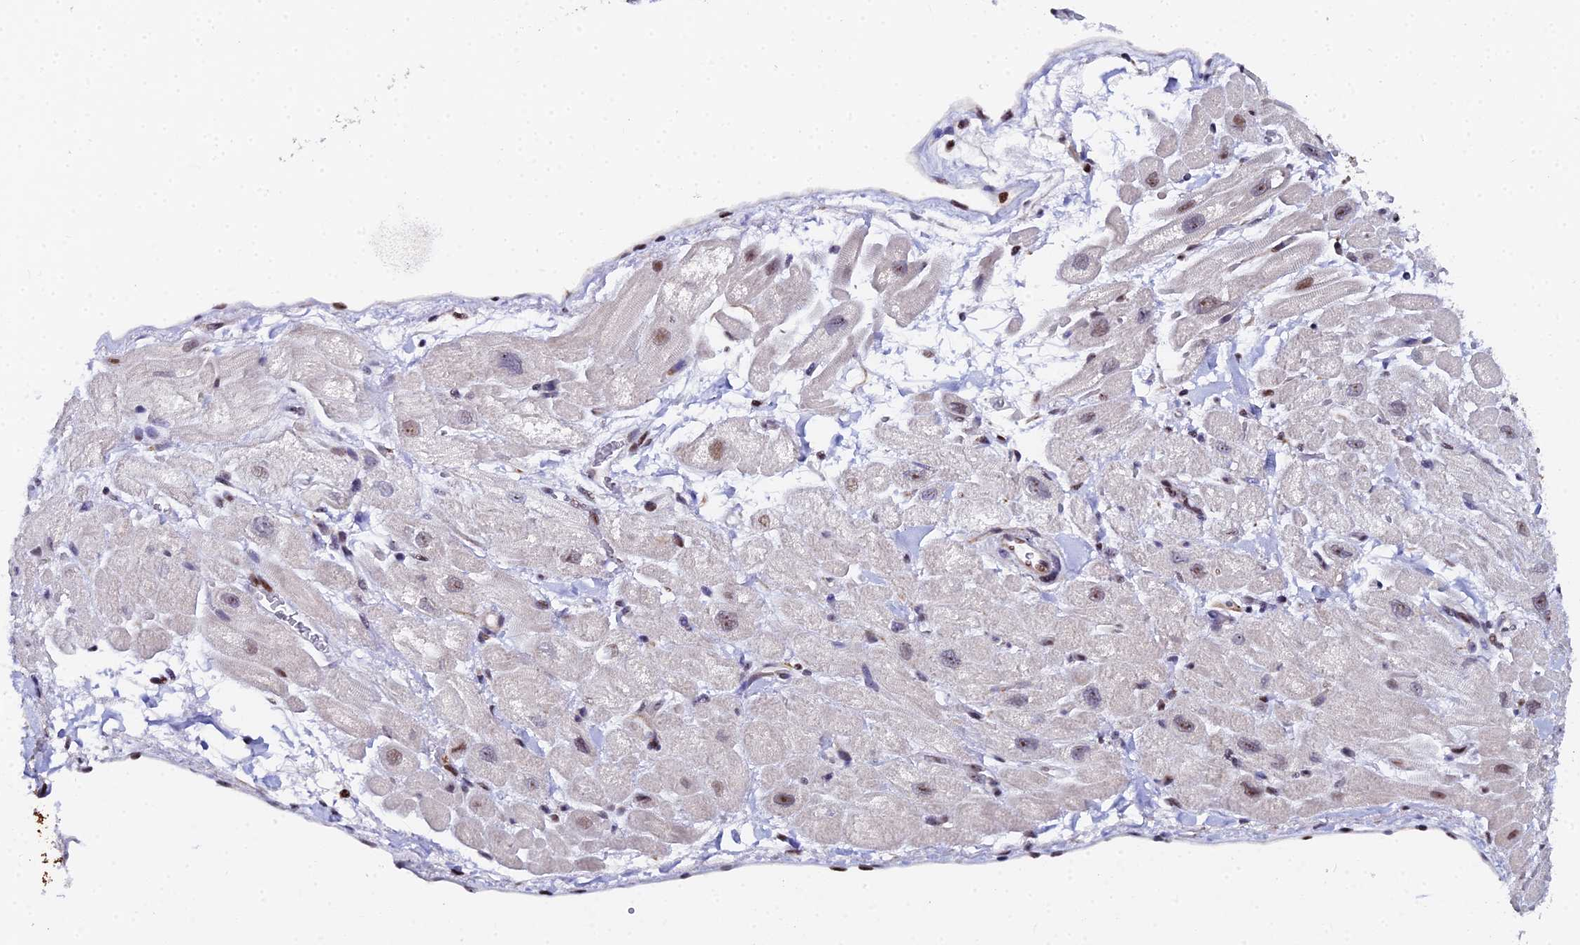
{"staining": {"intensity": "weak", "quantity": "25%-75%", "location": "nuclear"}, "tissue": "heart muscle", "cell_type": "Cardiomyocytes", "image_type": "normal", "snomed": [{"axis": "morphology", "description": "Normal tissue, NOS"}, {"axis": "topography", "description": "Heart"}], "caption": "Protein positivity by IHC shows weak nuclear expression in about 25%-75% of cardiomyocytes in normal heart muscle. (IHC, brightfield microscopy, high magnification).", "gene": "TIFA", "patient": {"sex": "male", "age": 65}}